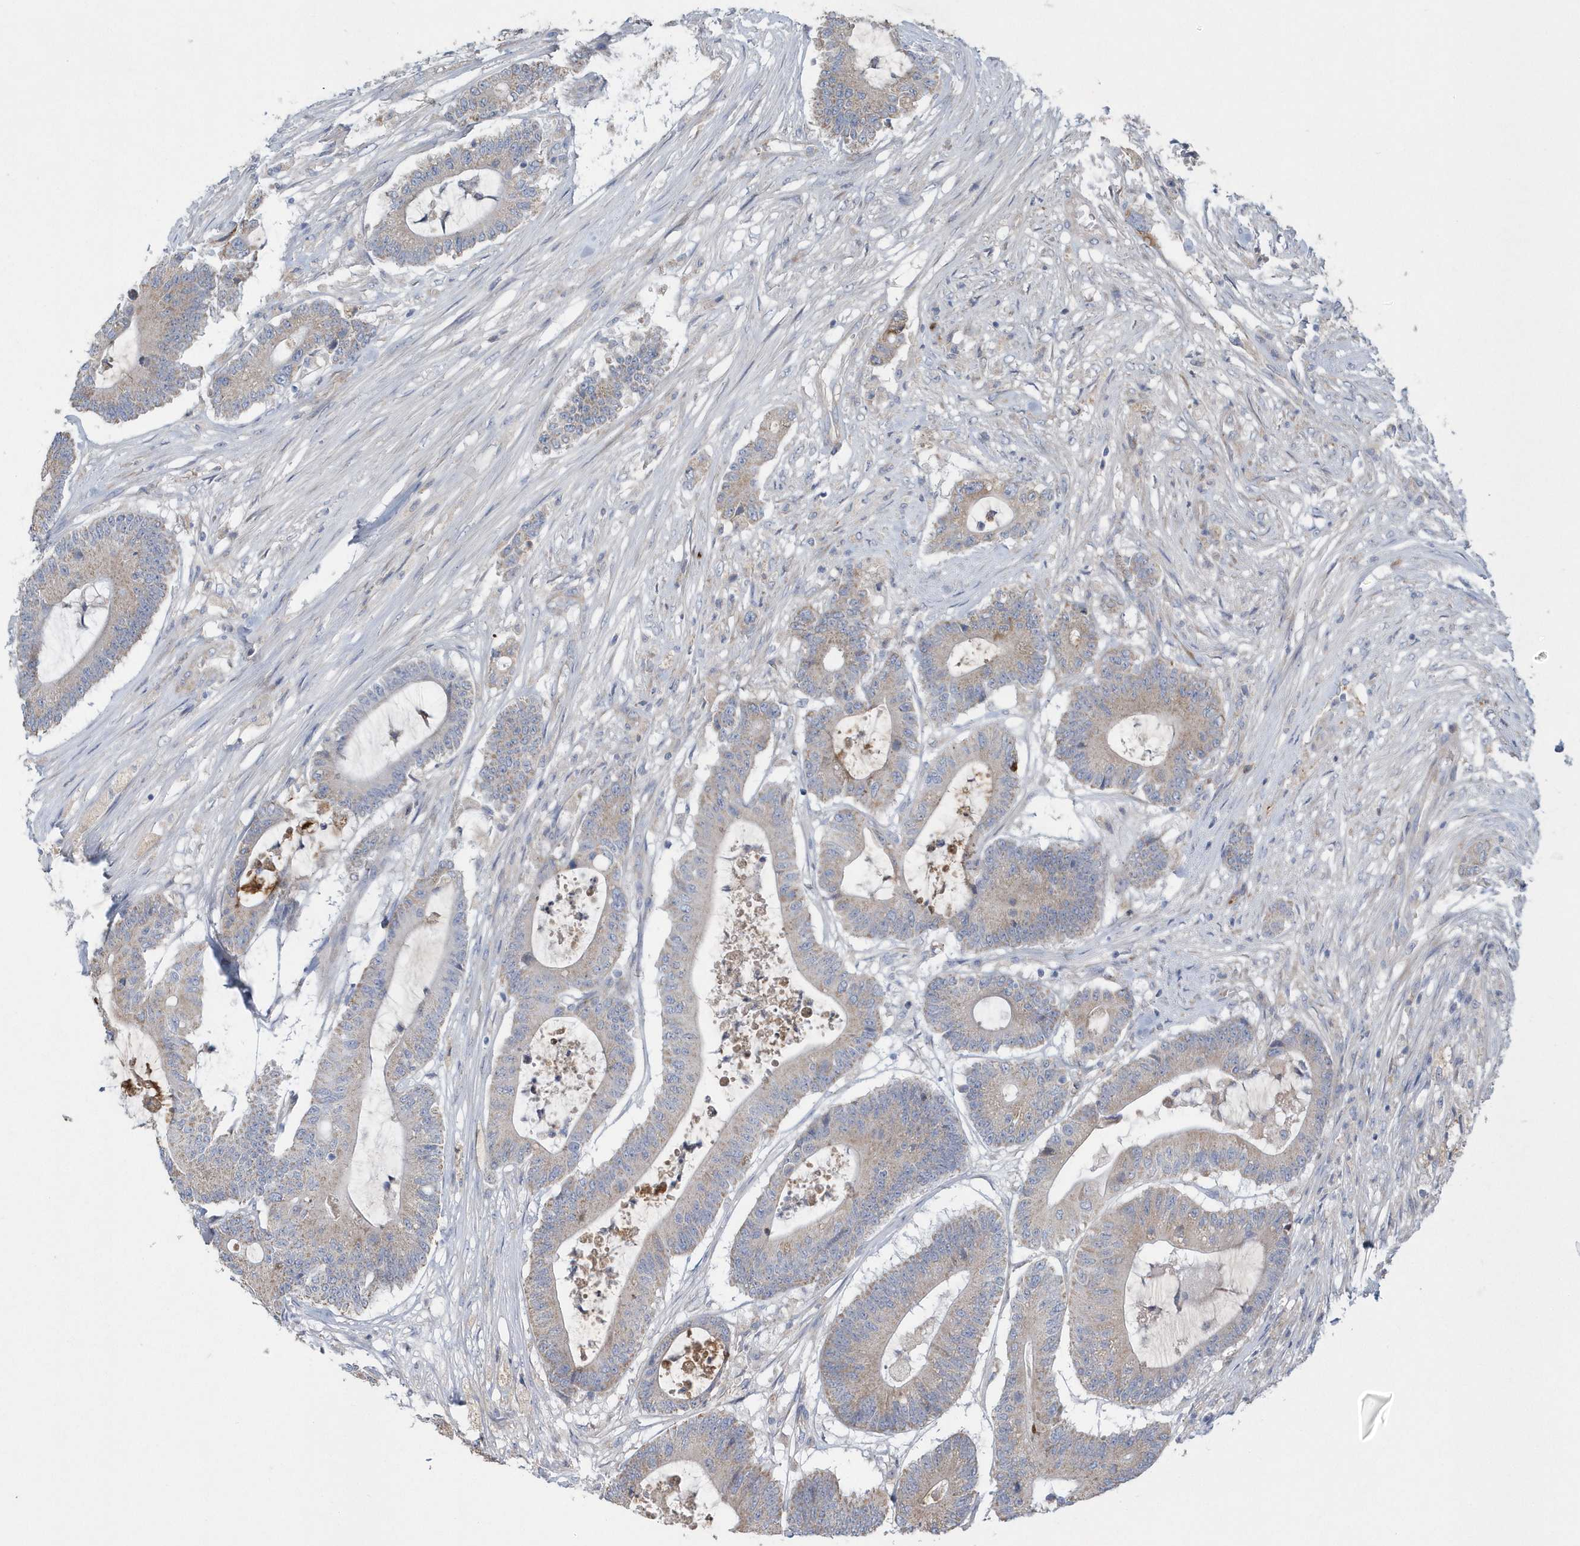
{"staining": {"intensity": "weak", "quantity": "25%-75%", "location": "cytoplasmic/membranous"}, "tissue": "colorectal cancer", "cell_type": "Tumor cells", "image_type": "cancer", "snomed": [{"axis": "morphology", "description": "Adenocarcinoma, NOS"}, {"axis": "topography", "description": "Colon"}], "caption": "A brown stain shows weak cytoplasmic/membranous positivity of a protein in adenocarcinoma (colorectal) tumor cells. (IHC, brightfield microscopy, high magnification).", "gene": "SPATA18", "patient": {"sex": "female", "age": 84}}